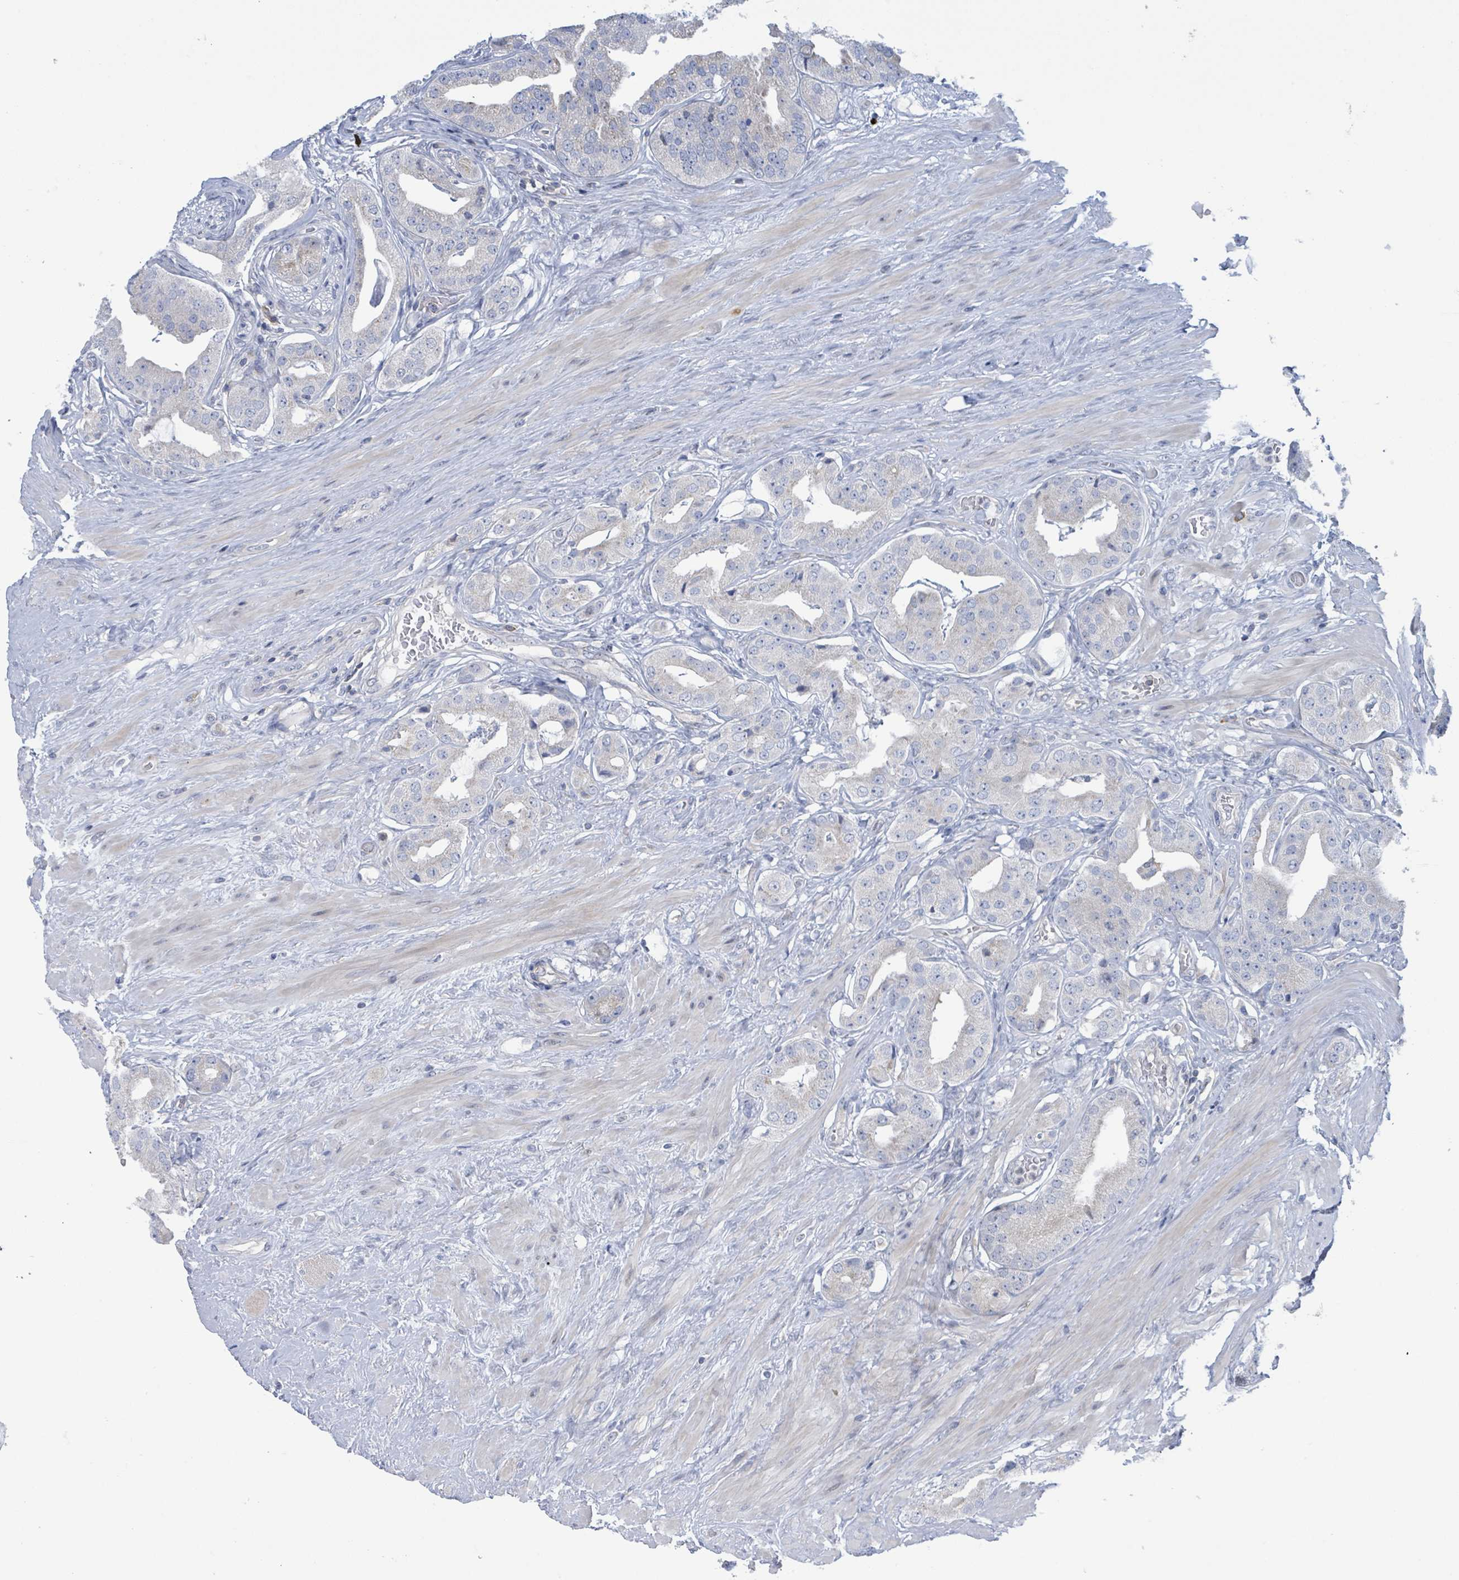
{"staining": {"intensity": "negative", "quantity": "none", "location": "none"}, "tissue": "prostate cancer", "cell_type": "Tumor cells", "image_type": "cancer", "snomed": [{"axis": "morphology", "description": "Adenocarcinoma, High grade"}, {"axis": "topography", "description": "Prostate"}], "caption": "The photomicrograph exhibits no staining of tumor cells in high-grade adenocarcinoma (prostate). The staining was performed using DAB (3,3'-diaminobenzidine) to visualize the protein expression in brown, while the nuclei were stained in blue with hematoxylin (Magnification: 20x).", "gene": "DGKZ", "patient": {"sex": "male", "age": 63}}